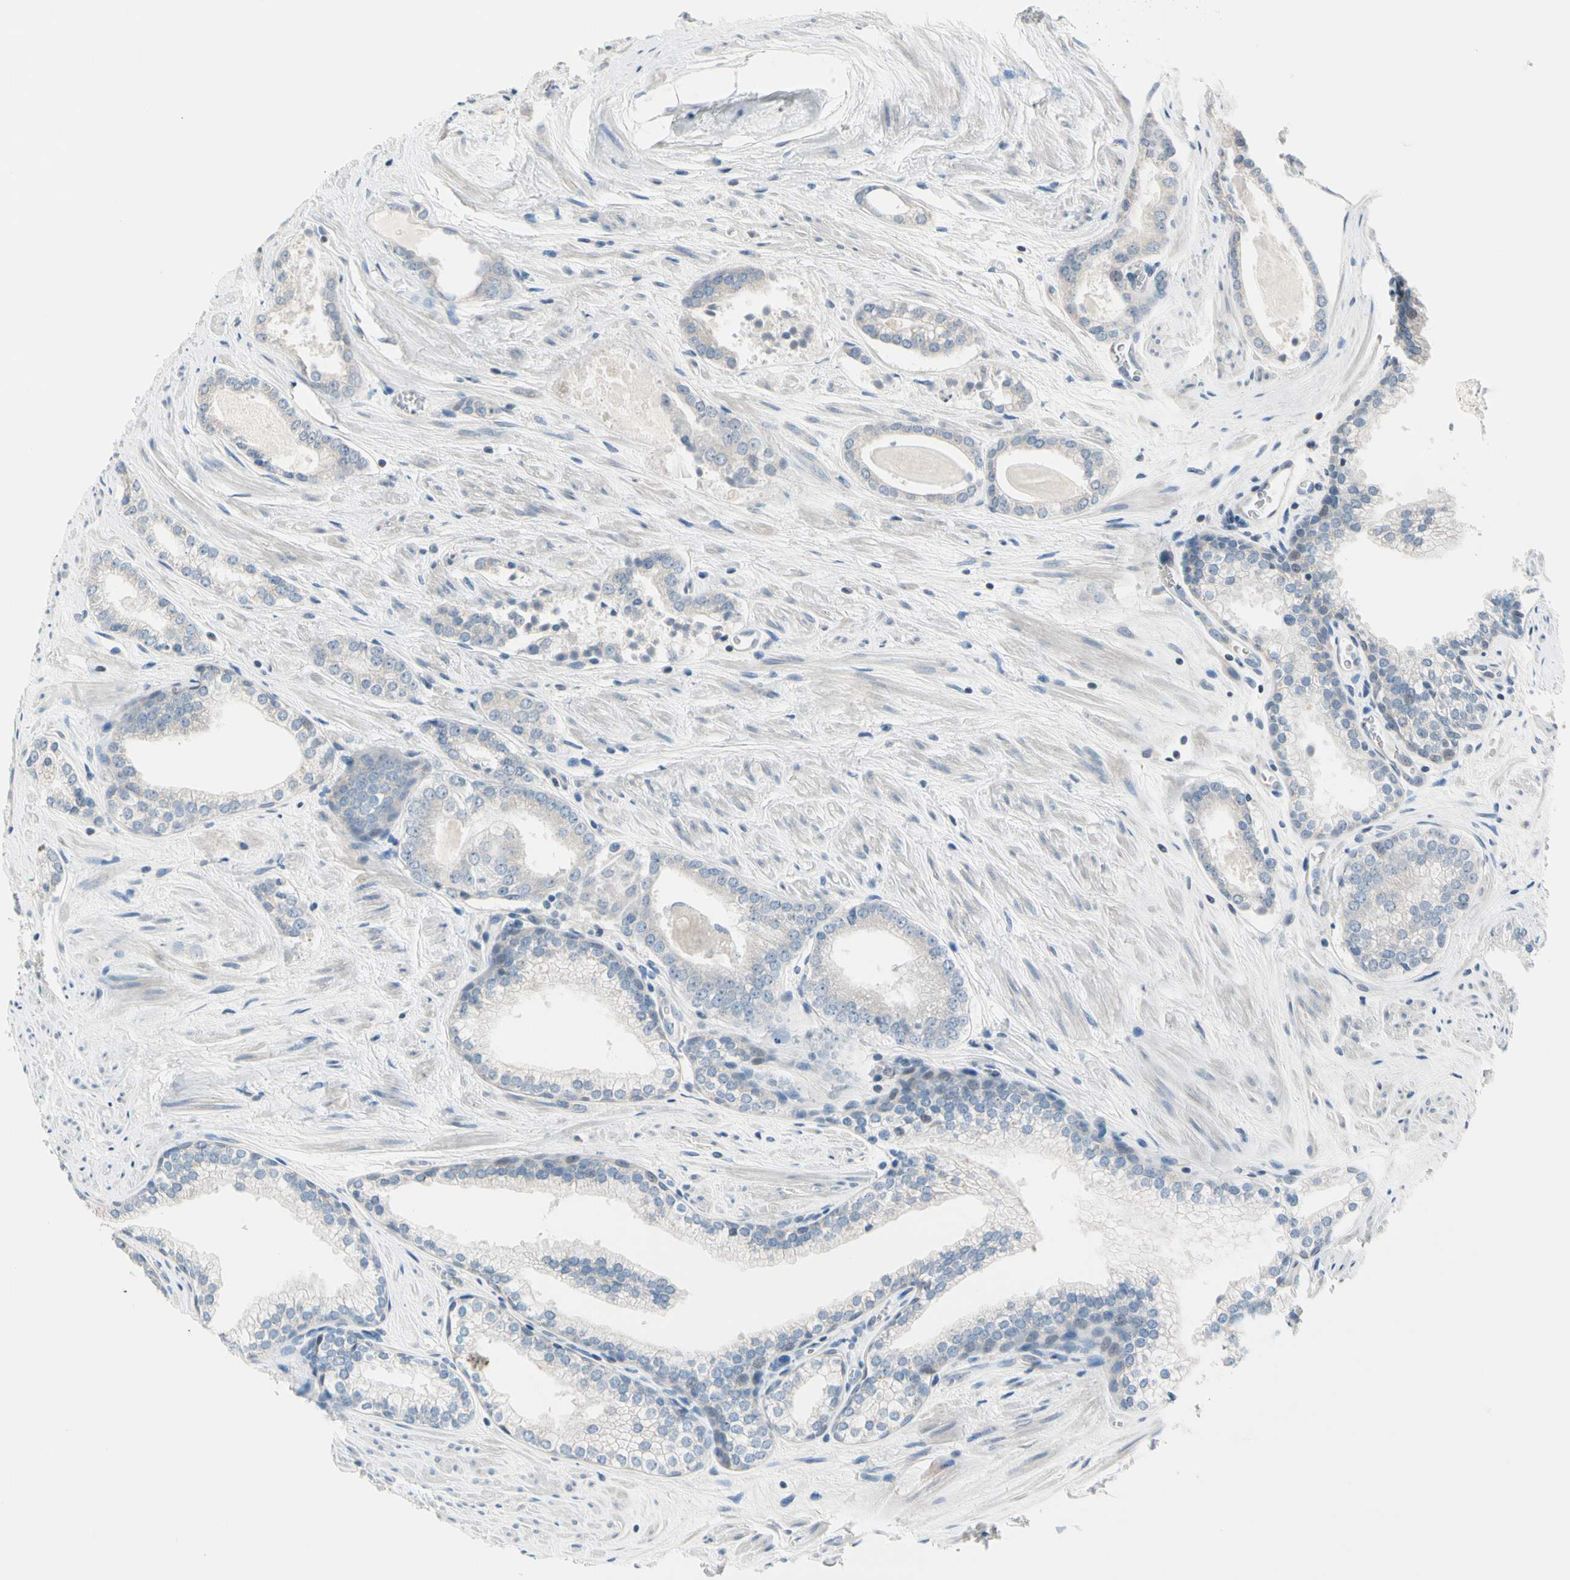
{"staining": {"intensity": "weak", "quantity": "<25%", "location": "cytoplasmic/membranous"}, "tissue": "prostate cancer", "cell_type": "Tumor cells", "image_type": "cancer", "snomed": [{"axis": "morphology", "description": "Adenocarcinoma, Low grade"}, {"axis": "topography", "description": "Prostate"}], "caption": "Tumor cells show no significant protein expression in prostate cancer (low-grade adenocarcinoma).", "gene": "STK40", "patient": {"sex": "male", "age": 60}}